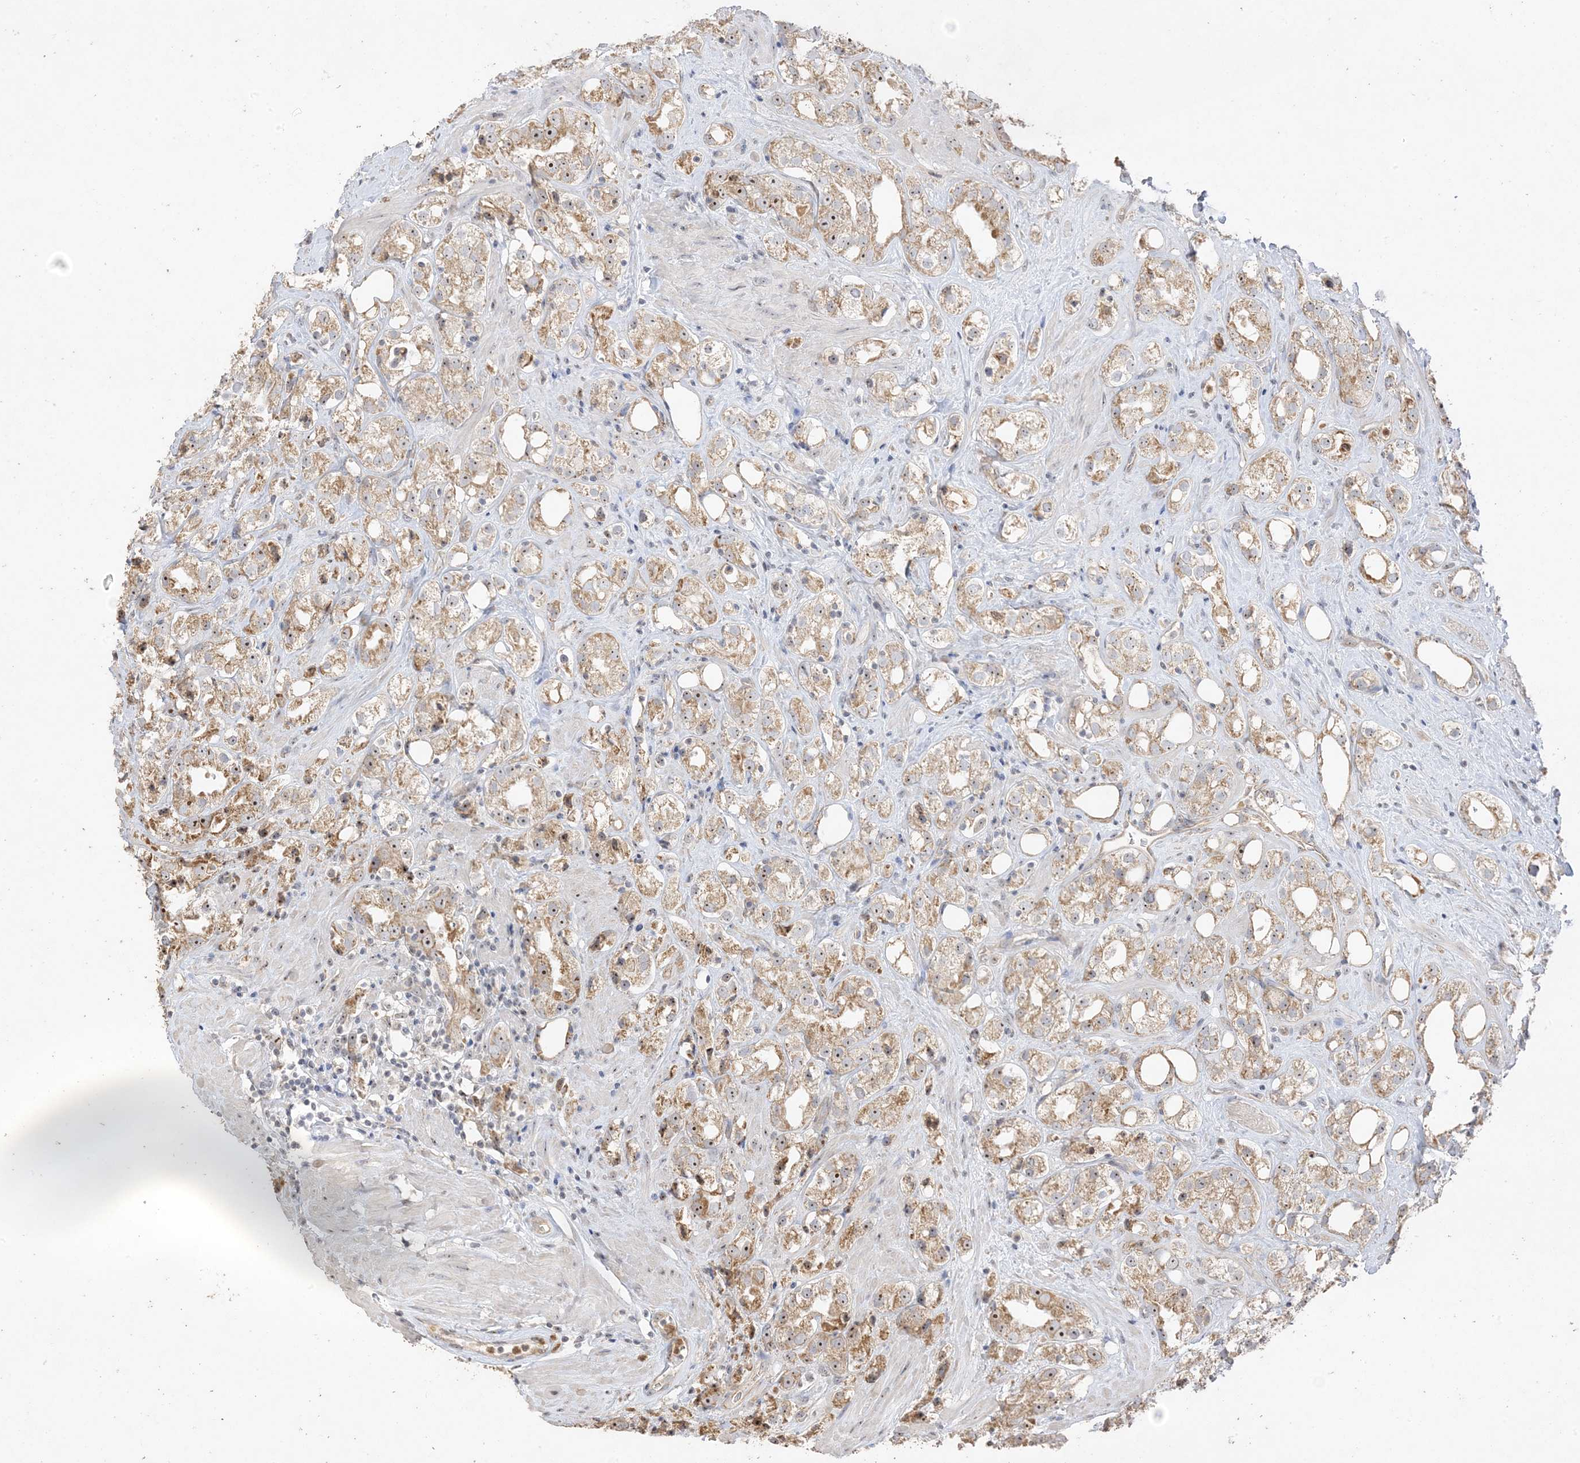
{"staining": {"intensity": "moderate", "quantity": ">75%", "location": "cytoplasmic/membranous,nuclear"}, "tissue": "prostate cancer", "cell_type": "Tumor cells", "image_type": "cancer", "snomed": [{"axis": "morphology", "description": "Adenocarcinoma, NOS"}, {"axis": "topography", "description": "Prostate"}], "caption": "A brown stain highlights moderate cytoplasmic/membranous and nuclear expression of a protein in human prostate adenocarcinoma tumor cells. The protein is shown in brown color, while the nuclei are stained blue.", "gene": "DDX18", "patient": {"sex": "male", "age": 79}}